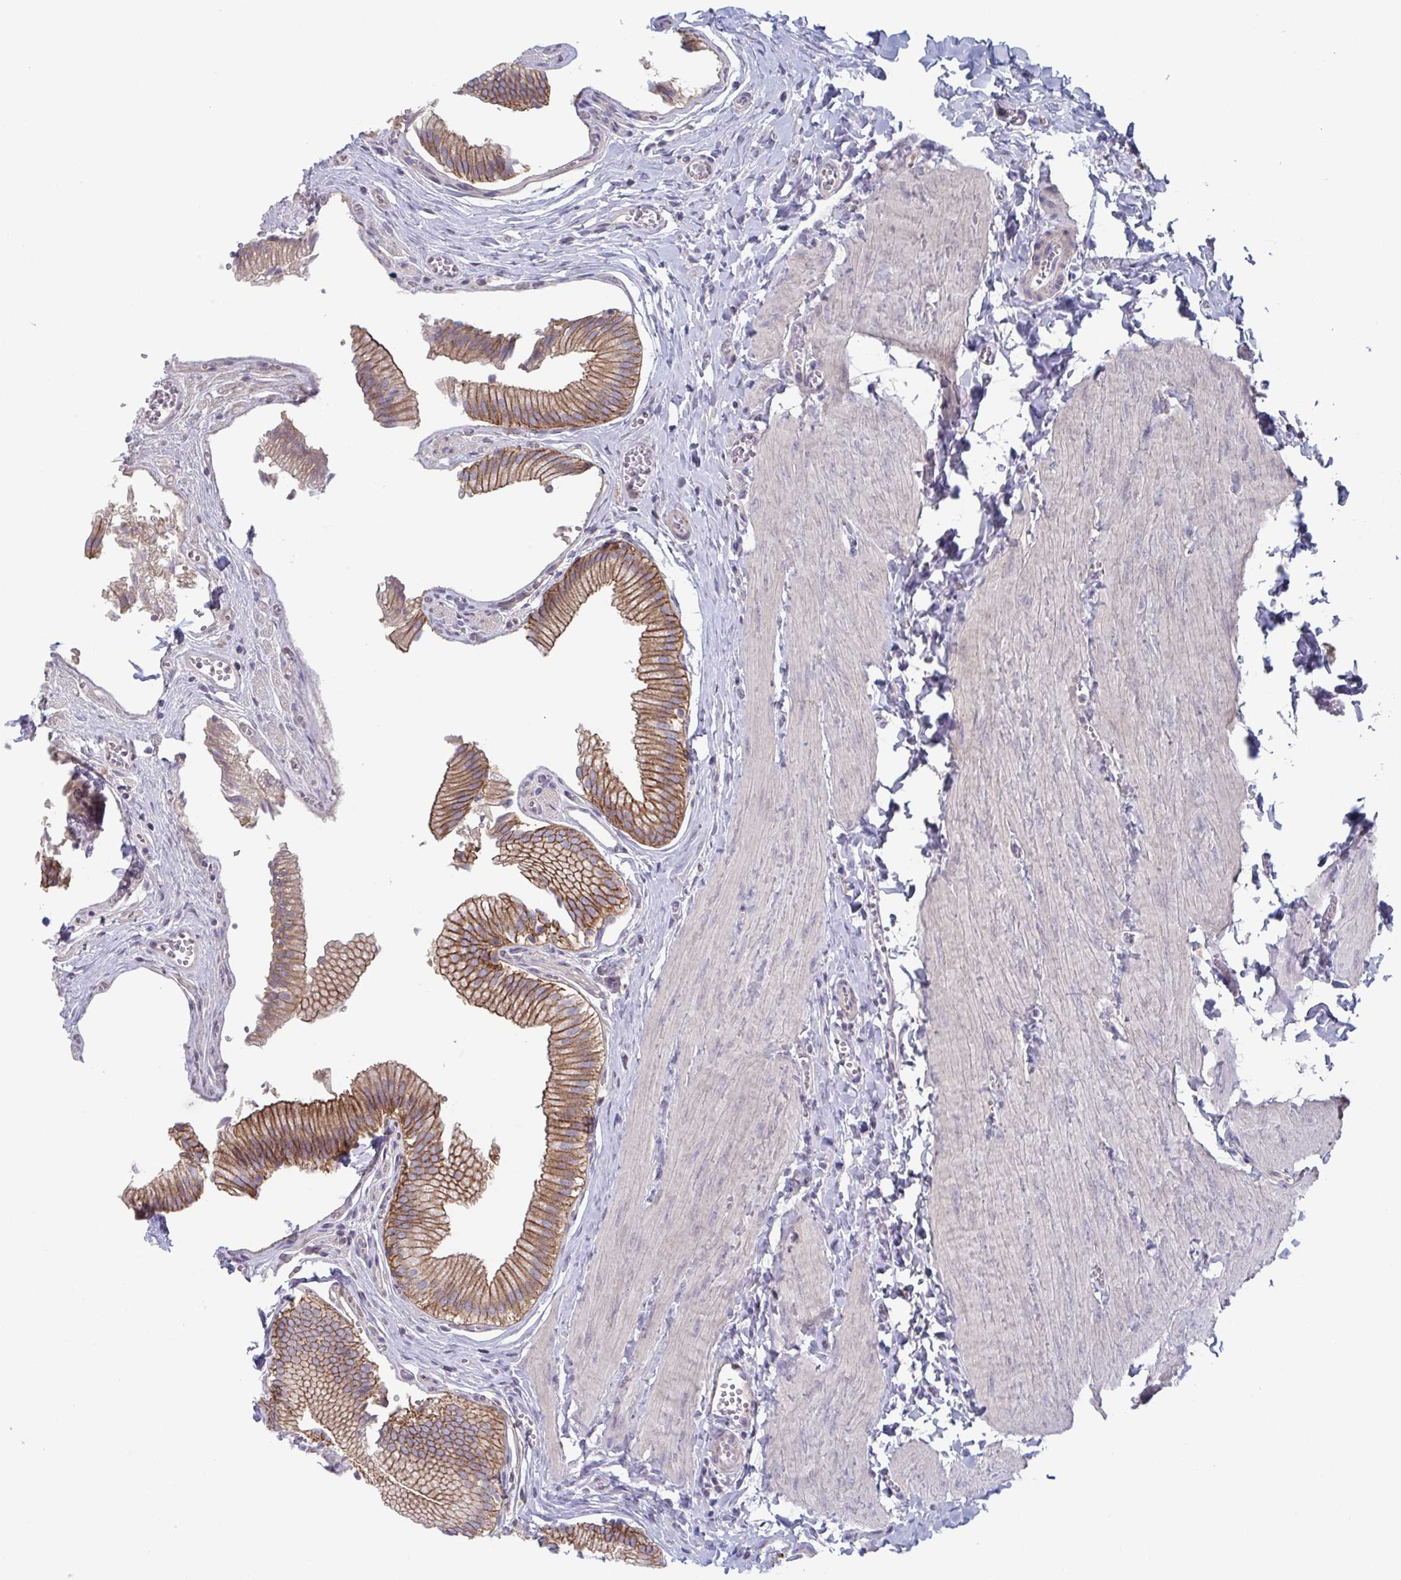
{"staining": {"intensity": "strong", "quantity": ">75%", "location": "cytoplasmic/membranous"}, "tissue": "gallbladder", "cell_type": "Glandular cells", "image_type": "normal", "snomed": [{"axis": "morphology", "description": "Normal tissue, NOS"}, {"axis": "topography", "description": "Gallbladder"}, {"axis": "topography", "description": "Peripheral nerve tissue"}], "caption": "Protein analysis of unremarkable gallbladder exhibits strong cytoplasmic/membranous staining in approximately >75% of glandular cells.", "gene": "STK26", "patient": {"sex": "male", "age": 17}}